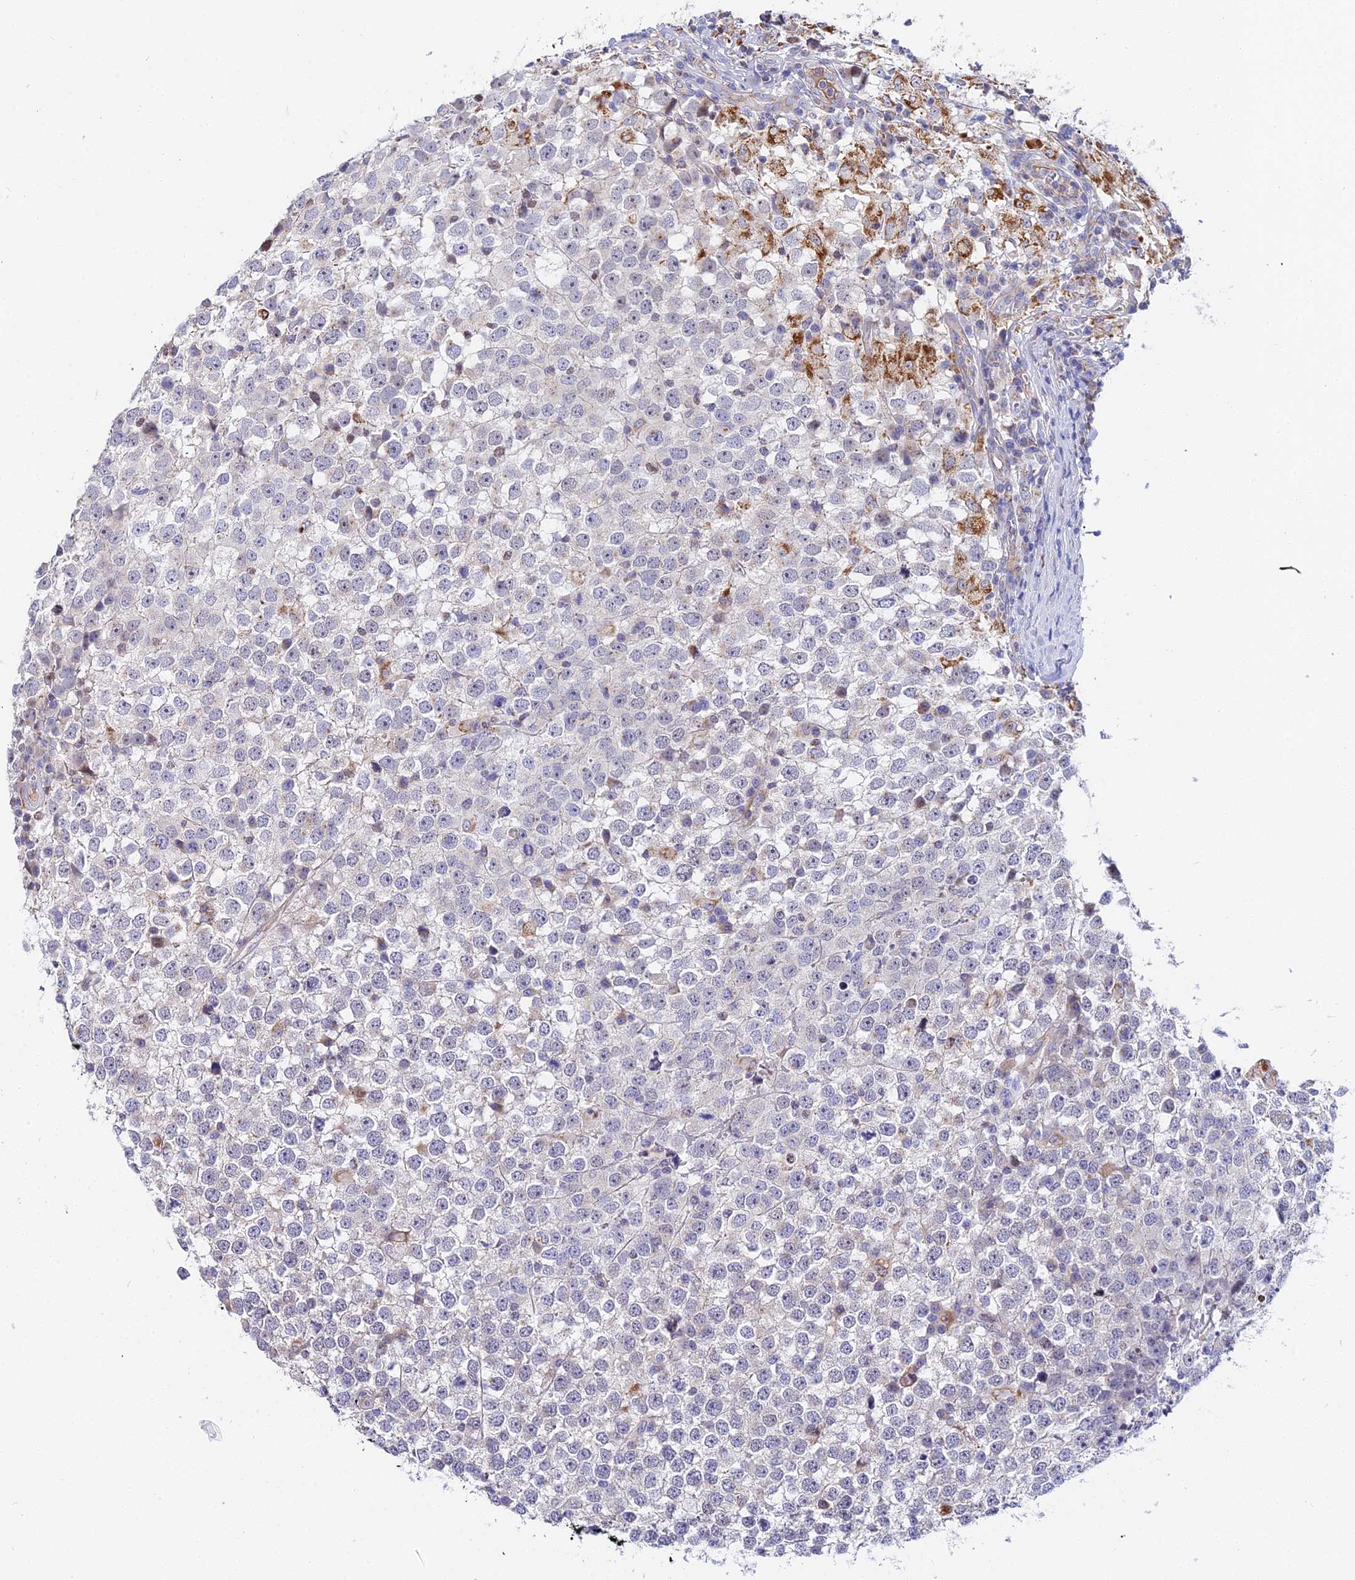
{"staining": {"intensity": "negative", "quantity": "none", "location": "none"}, "tissue": "testis cancer", "cell_type": "Tumor cells", "image_type": "cancer", "snomed": [{"axis": "morphology", "description": "Seminoma, NOS"}, {"axis": "topography", "description": "Testis"}], "caption": "Tumor cells show no significant staining in seminoma (testis).", "gene": "ACOT2", "patient": {"sex": "male", "age": 65}}